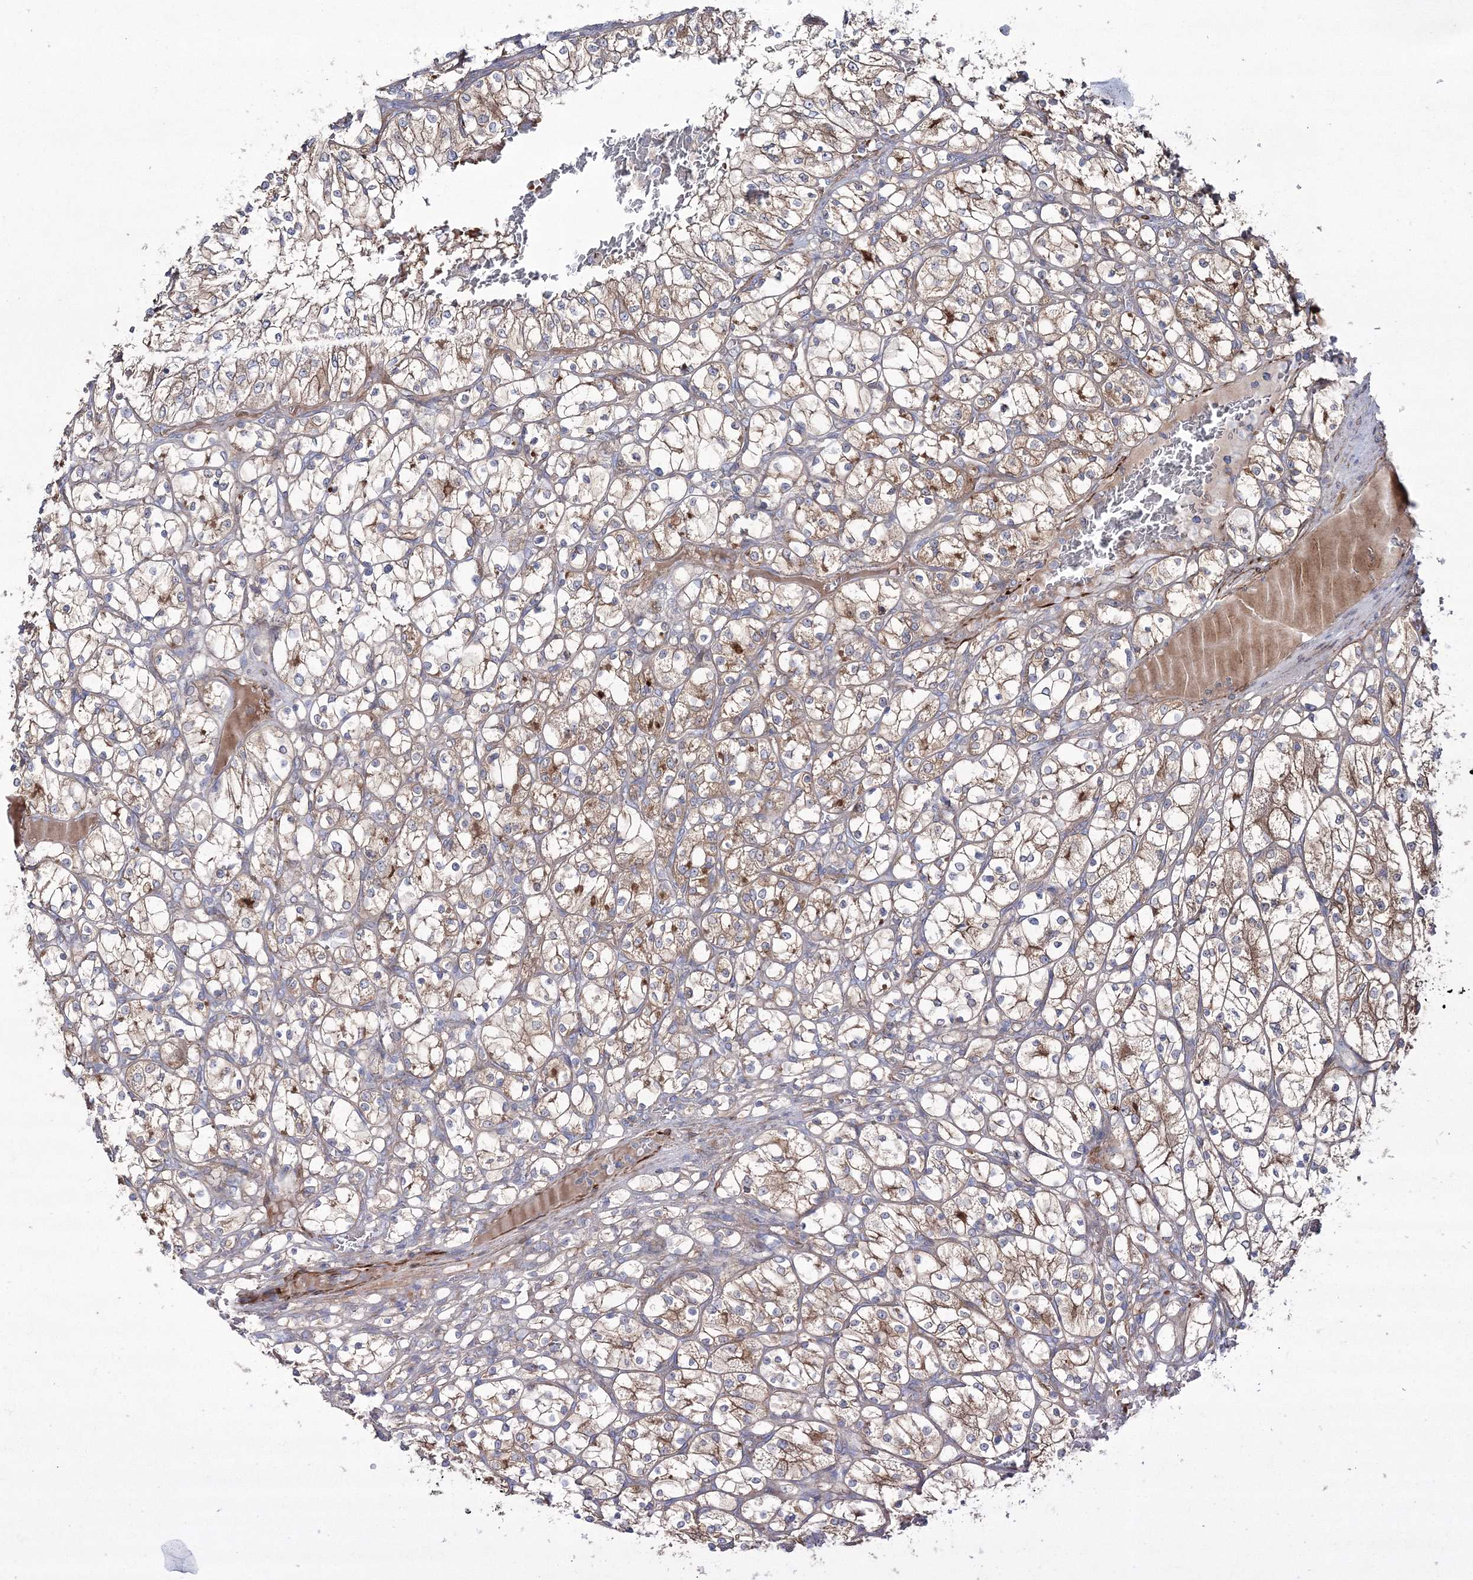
{"staining": {"intensity": "moderate", "quantity": "<25%", "location": "cytoplasmic/membranous"}, "tissue": "renal cancer", "cell_type": "Tumor cells", "image_type": "cancer", "snomed": [{"axis": "morphology", "description": "Adenocarcinoma, NOS"}, {"axis": "topography", "description": "Kidney"}], "caption": "Protein expression by immunohistochemistry (IHC) displays moderate cytoplasmic/membranous expression in approximately <25% of tumor cells in adenocarcinoma (renal). (Stains: DAB (3,3'-diaminobenzidine) in brown, nuclei in blue, Microscopy: brightfield microscopy at high magnification).", "gene": "ZSWIM6", "patient": {"sex": "female", "age": 69}}